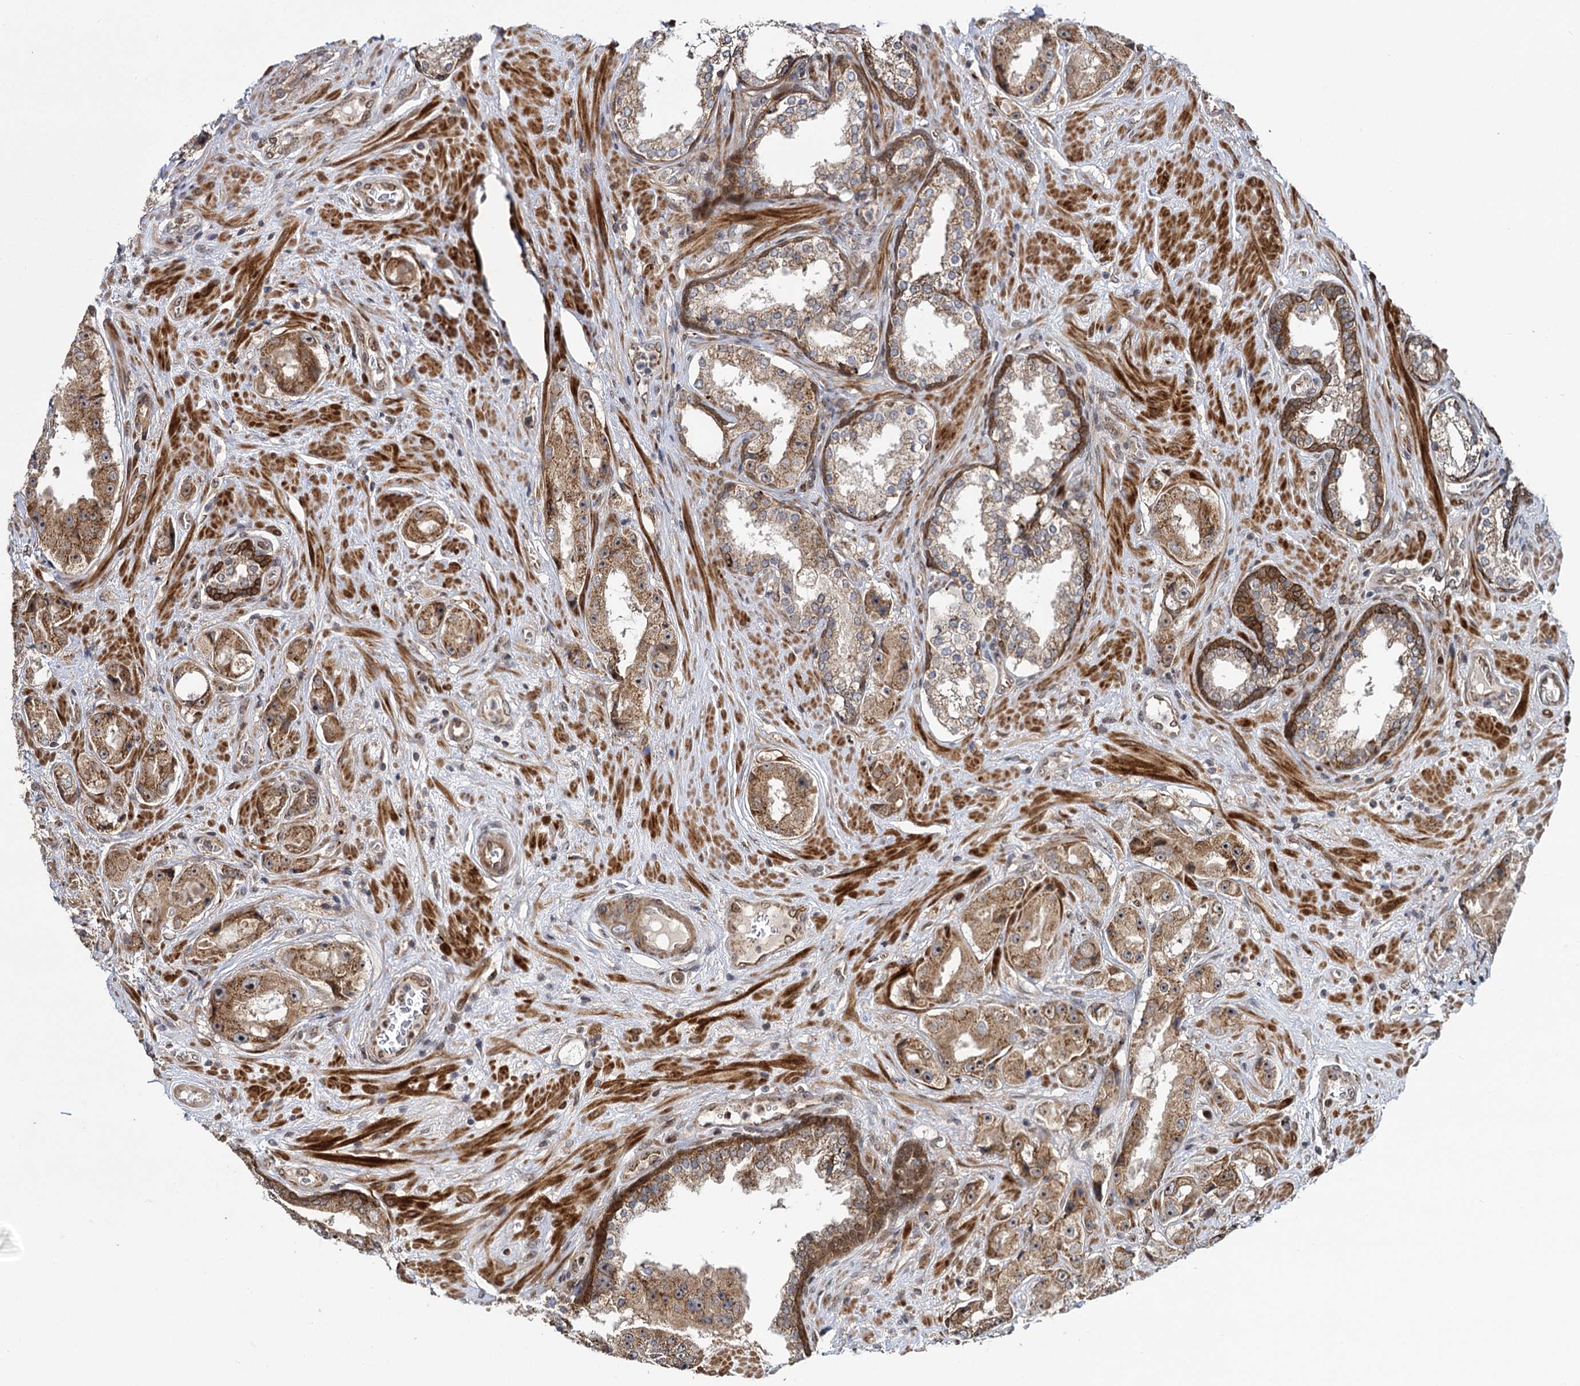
{"staining": {"intensity": "moderate", "quantity": ">75%", "location": "cytoplasmic/membranous"}, "tissue": "prostate cancer", "cell_type": "Tumor cells", "image_type": "cancer", "snomed": [{"axis": "morphology", "description": "Adenocarcinoma, High grade"}, {"axis": "topography", "description": "Prostate"}], "caption": "Moderate cytoplasmic/membranous protein expression is present in approximately >75% of tumor cells in prostate cancer.", "gene": "GAL3ST4", "patient": {"sex": "male", "age": 73}}